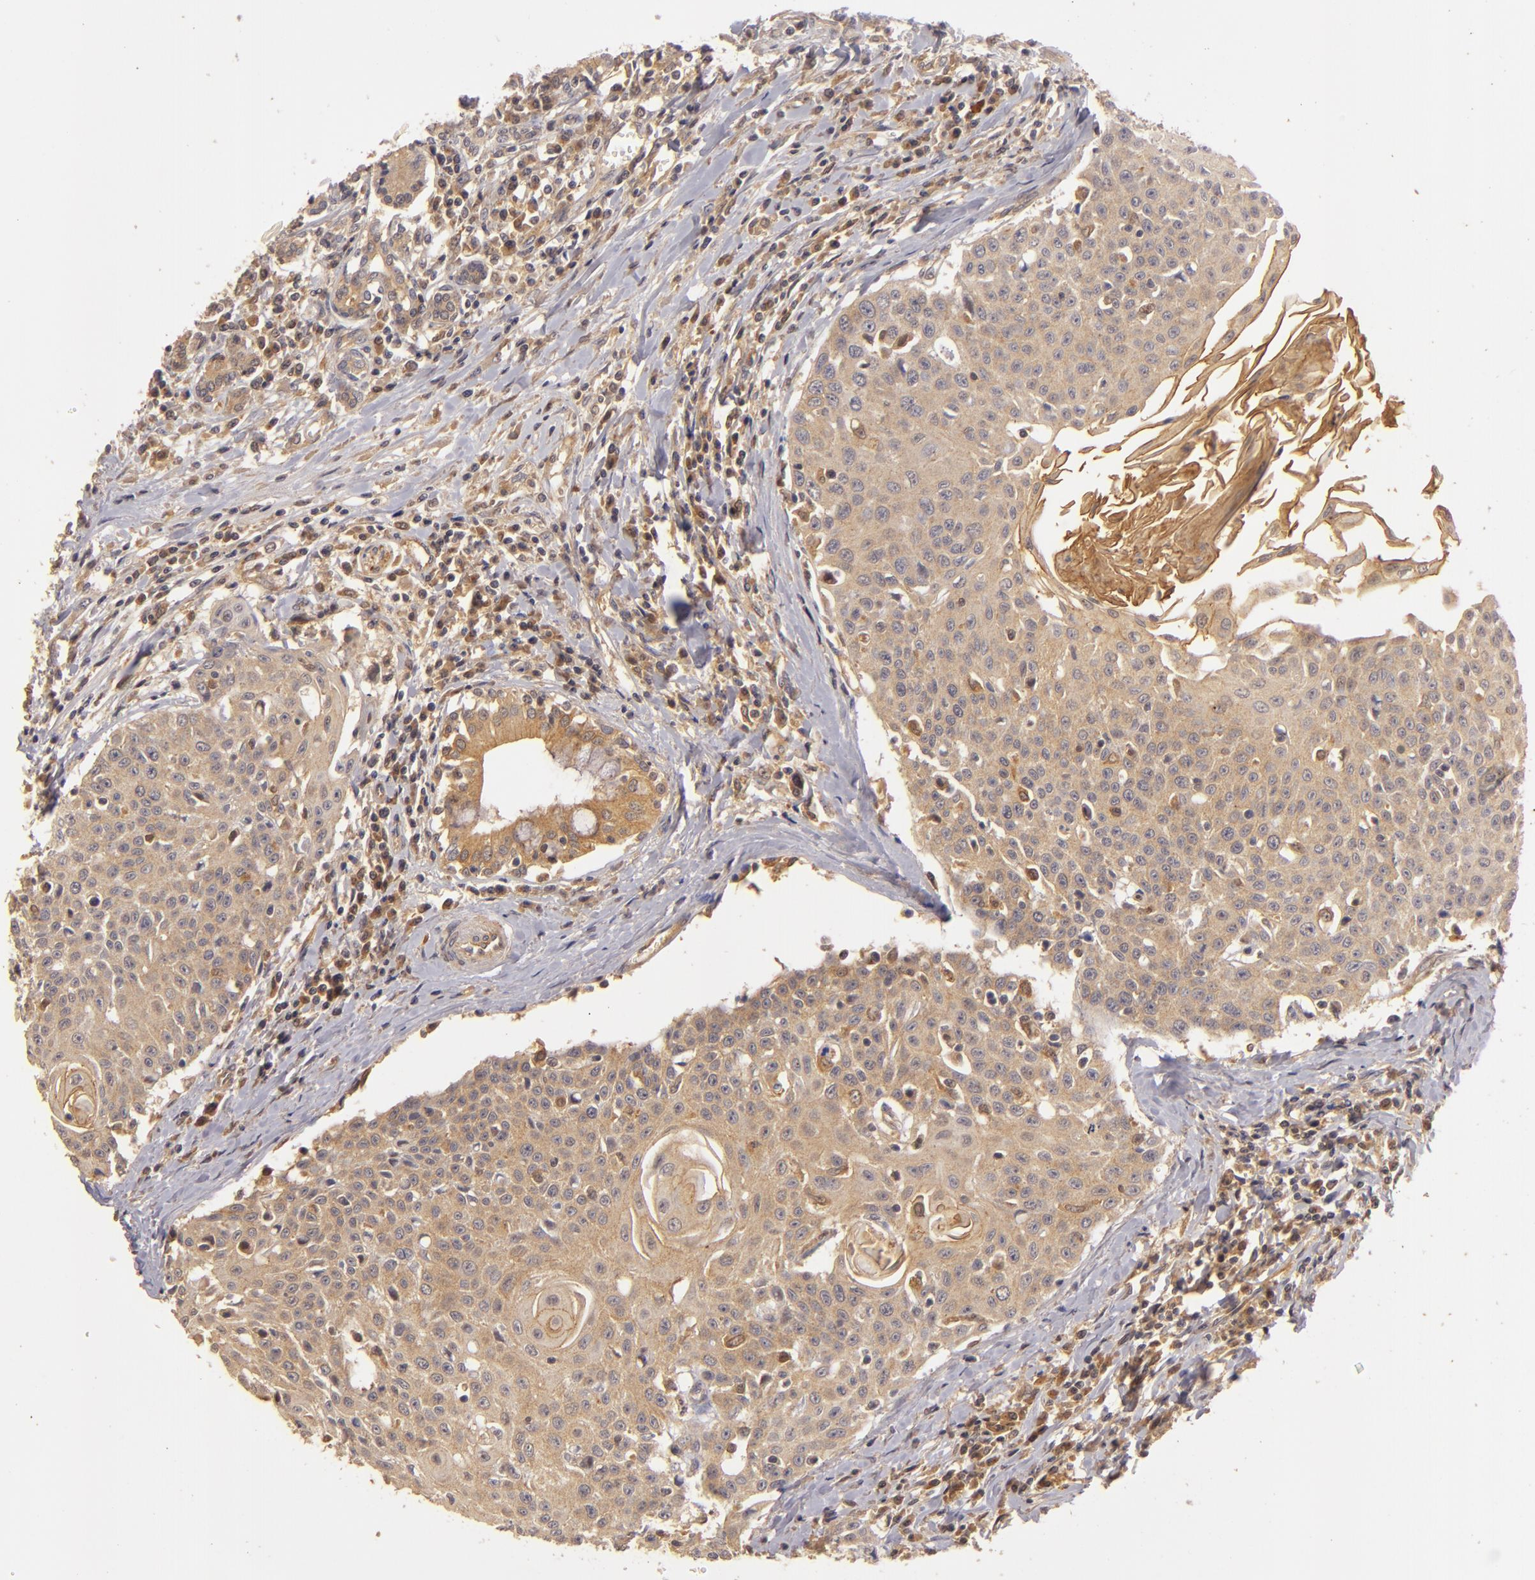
{"staining": {"intensity": "strong", "quantity": ">75%", "location": "cytoplasmic/membranous"}, "tissue": "head and neck cancer", "cell_type": "Tumor cells", "image_type": "cancer", "snomed": [{"axis": "morphology", "description": "Squamous cell carcinoma, NOS"}, {"axis": "morphology", "description": "Squamous cell carcinoma, metastatic, NOS"}, {"axis": "topography", "description": "Lymph node"}, {"axis": "topography", "description": "Salivary gland"}, {"axis": "topography", "description": "Head-Neck"}], "caption": "A brown stain shows strong cytoplasmic/membranous expression of a protein in head and neck metastatic squamous cell carcinoma tumor cells.", "gene": "PRKCD", "patient": {"sex": "female", "age": 74}}